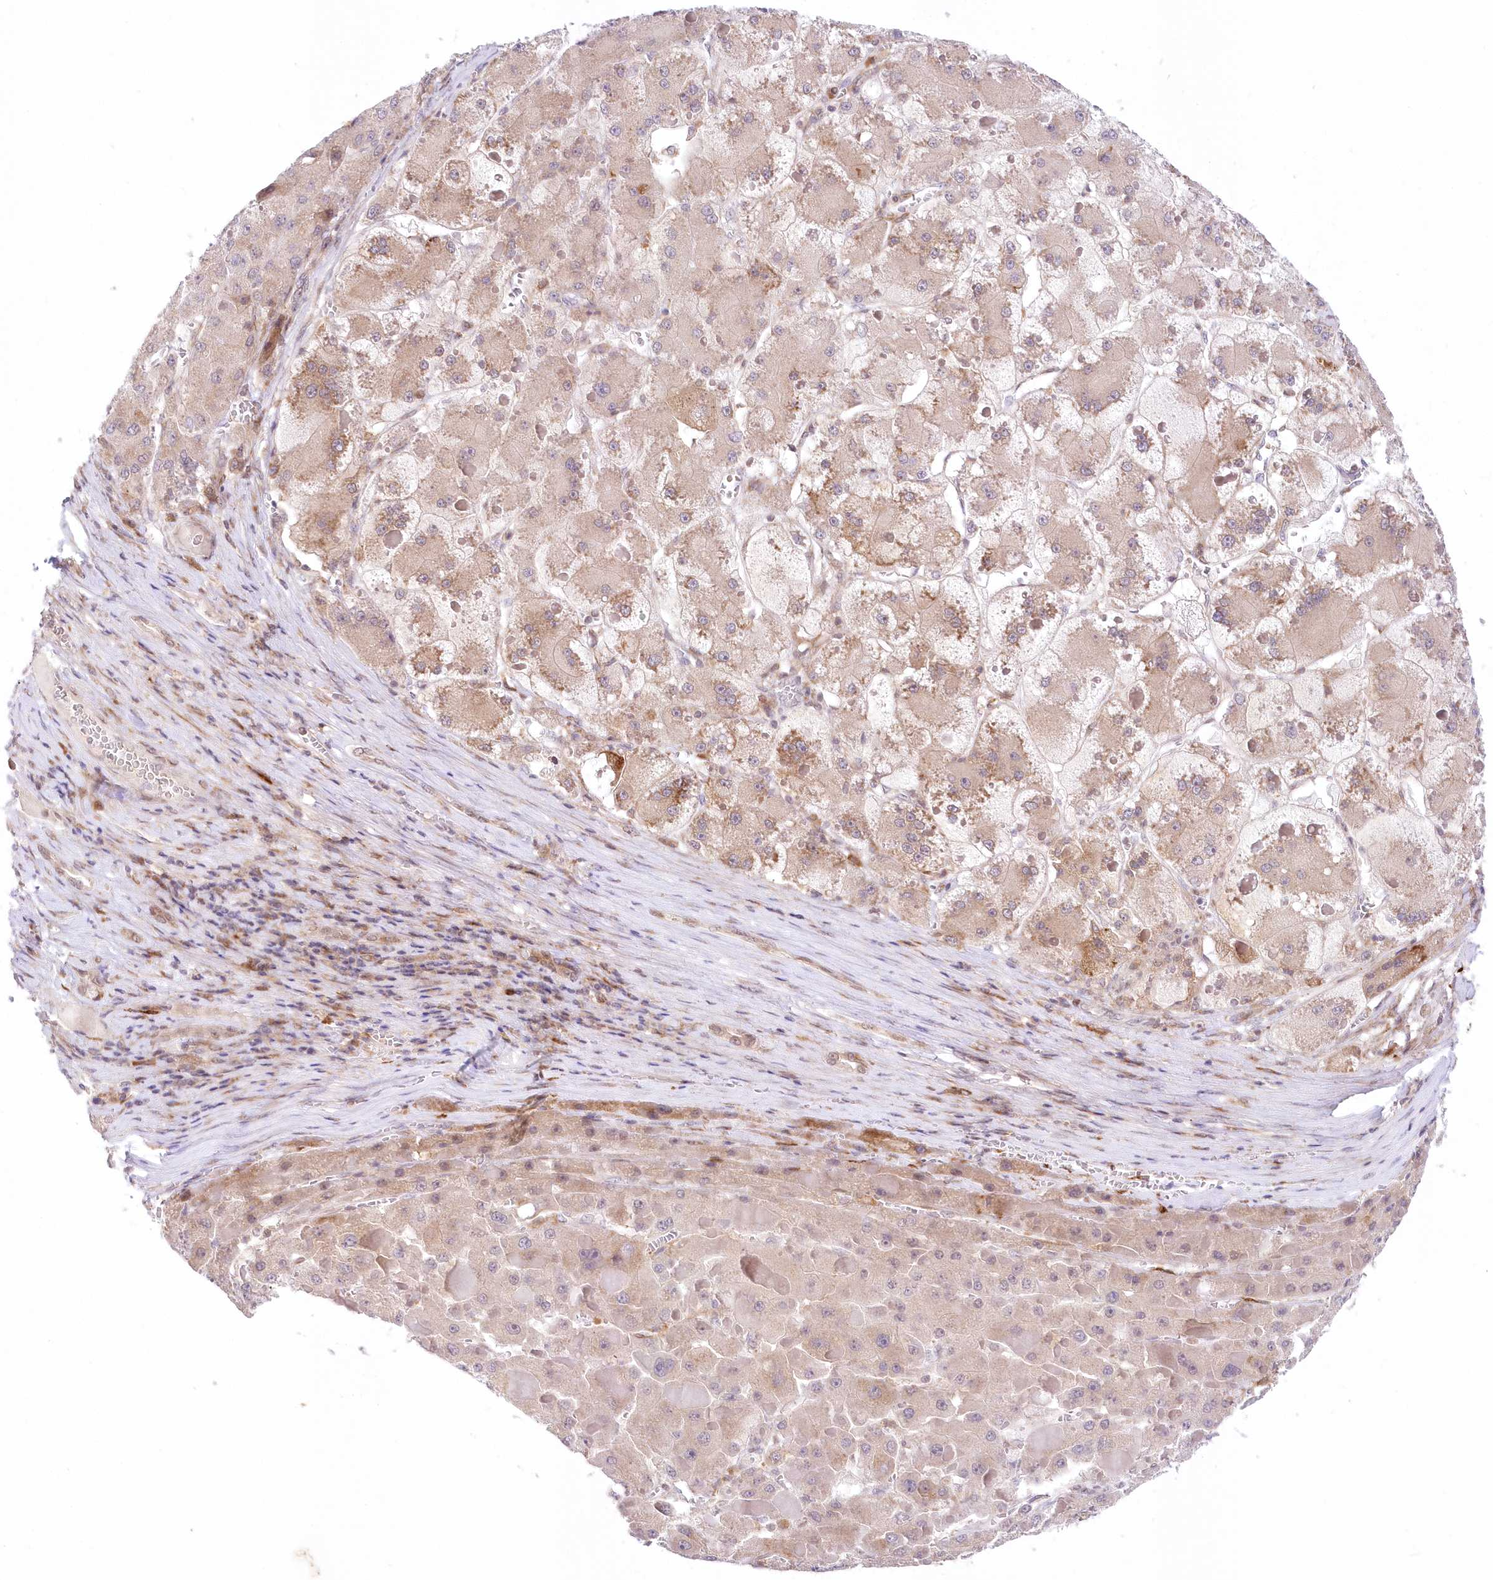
{"staining": {"intensity": "weak", "quantity": "25%-75%", "location": "cytoplasmic/membranous"}, "tissue": "liver cancer", "cell_type": "Tumor cells", "image_type": "cancer", "snomed": [{"axis": "morphology", "description": "Carcinoma, Hepatocellular, NOS"}, {"axis": "topography", "description": "Liver"}], "caption": "About 25%-75% of tumor cells in human liver cancer (hepatocellular carcinoma) display weak cytoplasmic/membranous protein positivity as visualized by brown immunohistochemical staining.", "gene": "LDB1", "patient": {"sex": "female", "age": 73}}